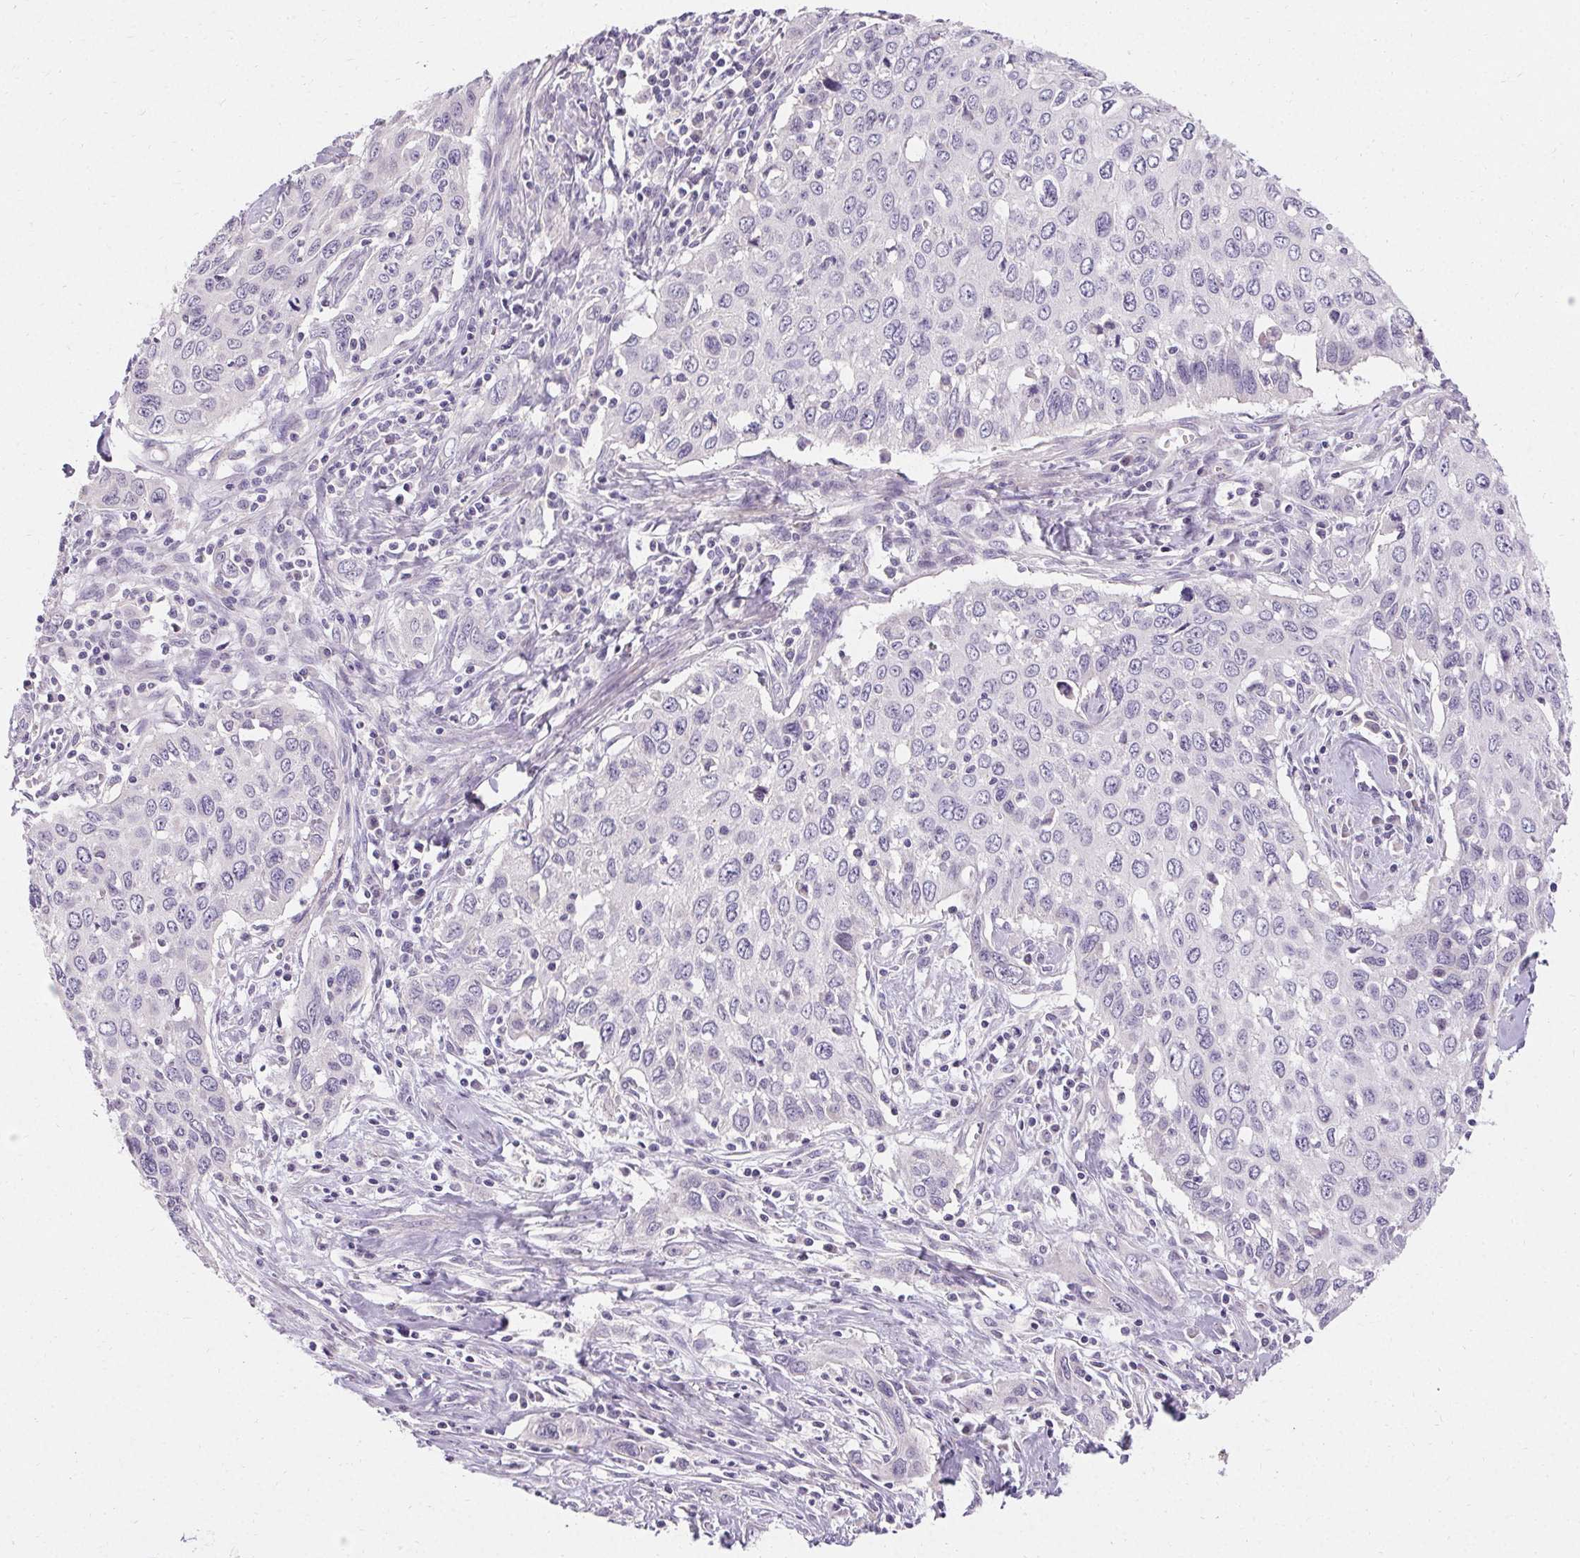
{"staining": {"intensity": "negative", "quantity": "none", "location": "none"}, "tissue": "cervical cancer", "cell_type": "Tumor cells", "image_type": "cancer", "snomed": [{"axis": "morphology", "description": "Squamous cell carcinoma, NOS"}, {"axis": "topography", "description": "Cervix"}], "caption": "A micrograph of cervical cancer (squamous cell carcinoma) stained for a protein demonstrates no brown staining in tumor cells.", "gene": "TRIP13", "patient": {"sex": "female", "age": 38}}